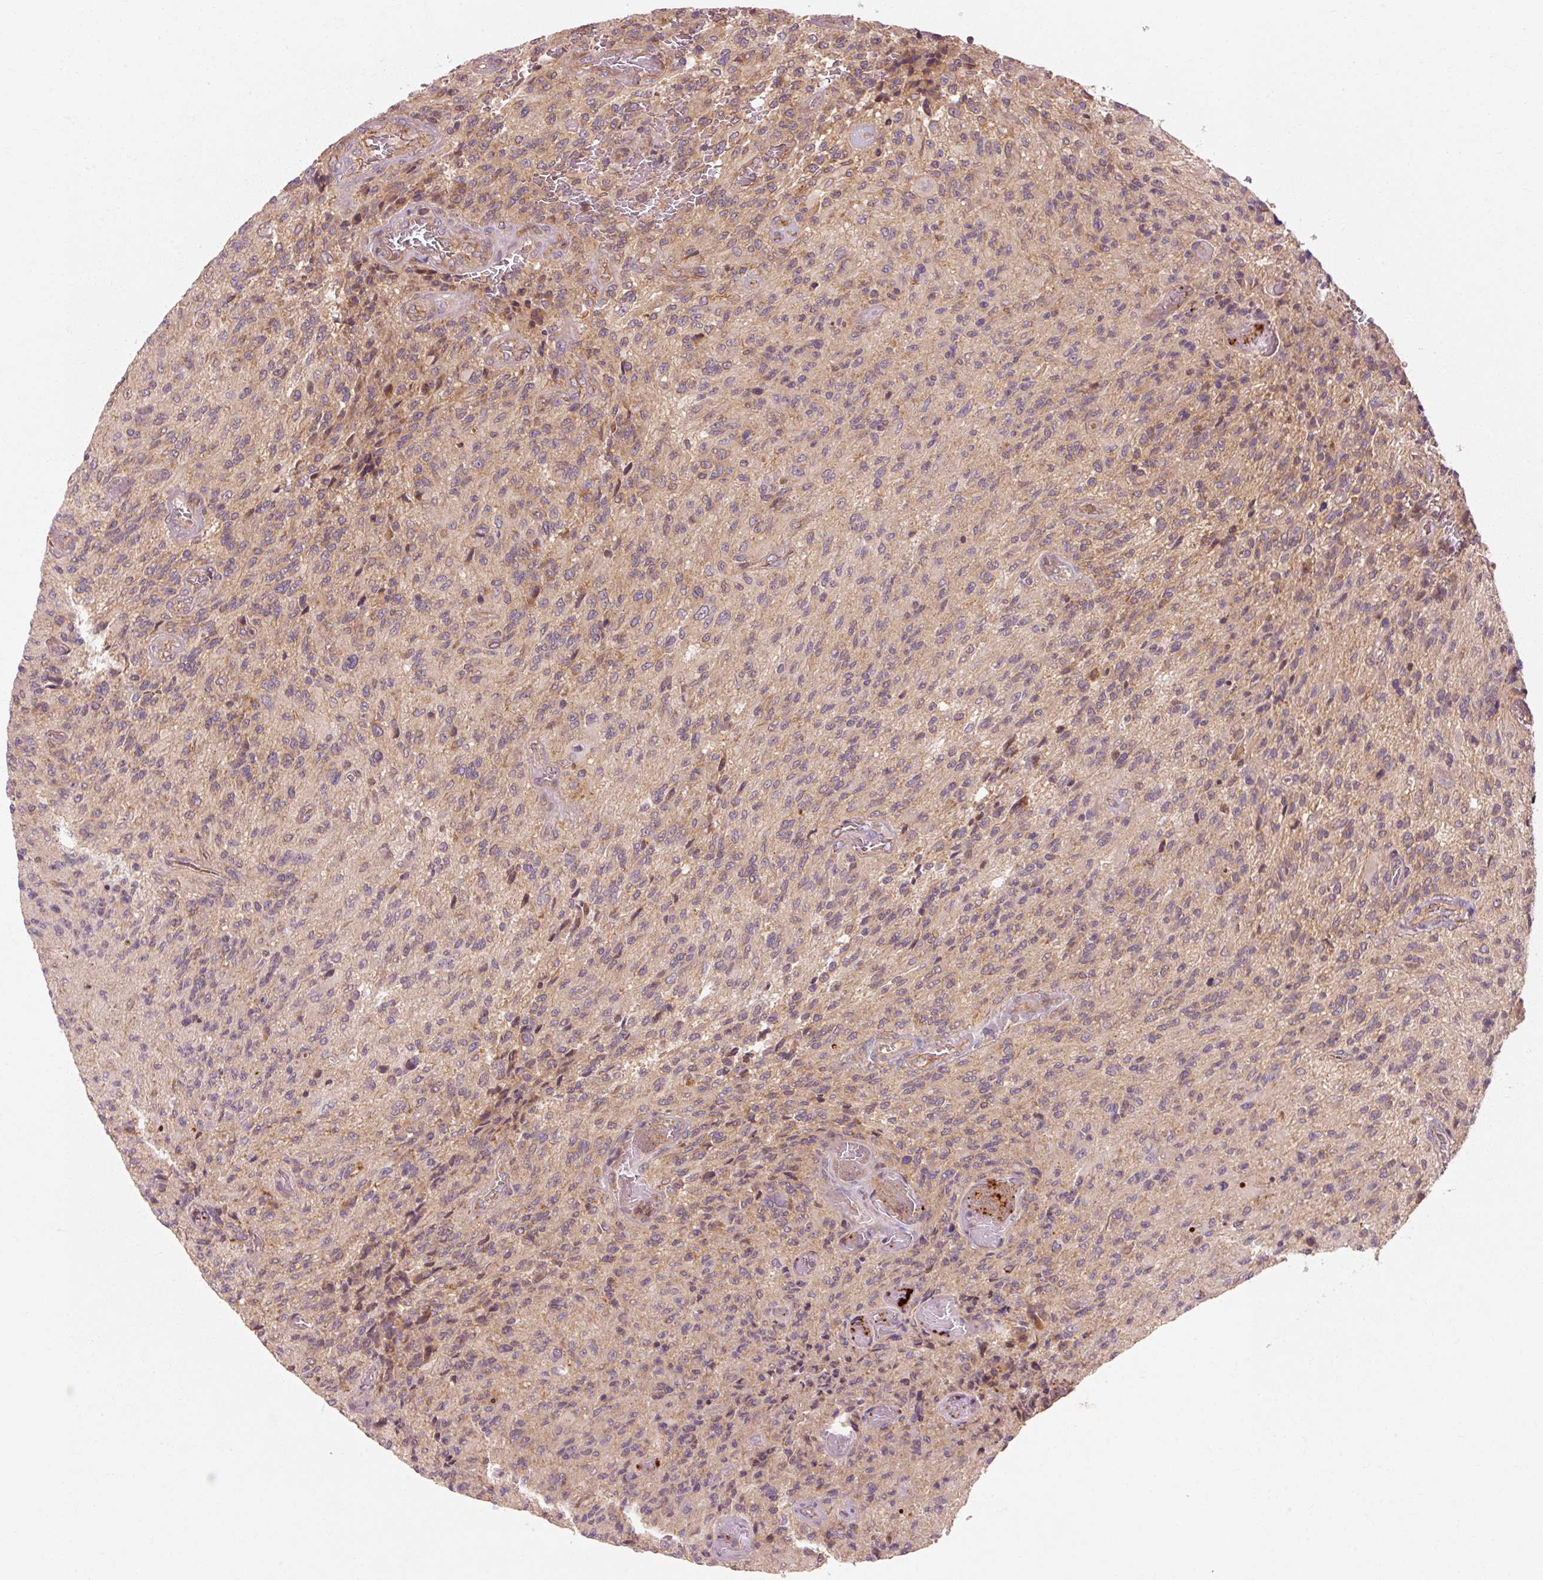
{"staining": {"intensity": "weak", "quantity": "25%-75%", "location": "cytoplasmic/membranous"}, "tissue": "glioma", "cell_type": "Tumor cells", "image_type": "cancer", "snomed": [{"axis": "morphology", "description": "Normal tissue, NOS"}, {"axis": "morphology", "description": "Glioma, malignant, High grade"}, {"axis": "topography", "description": "Cerebral cortex"}], "caption": "Glioma tissue displays weak cytoplasmic/membranous staining in about 25%-75% of tumor cells", "gene": "CTNNA1", "patient": {"sex": "male", "age": 56}}